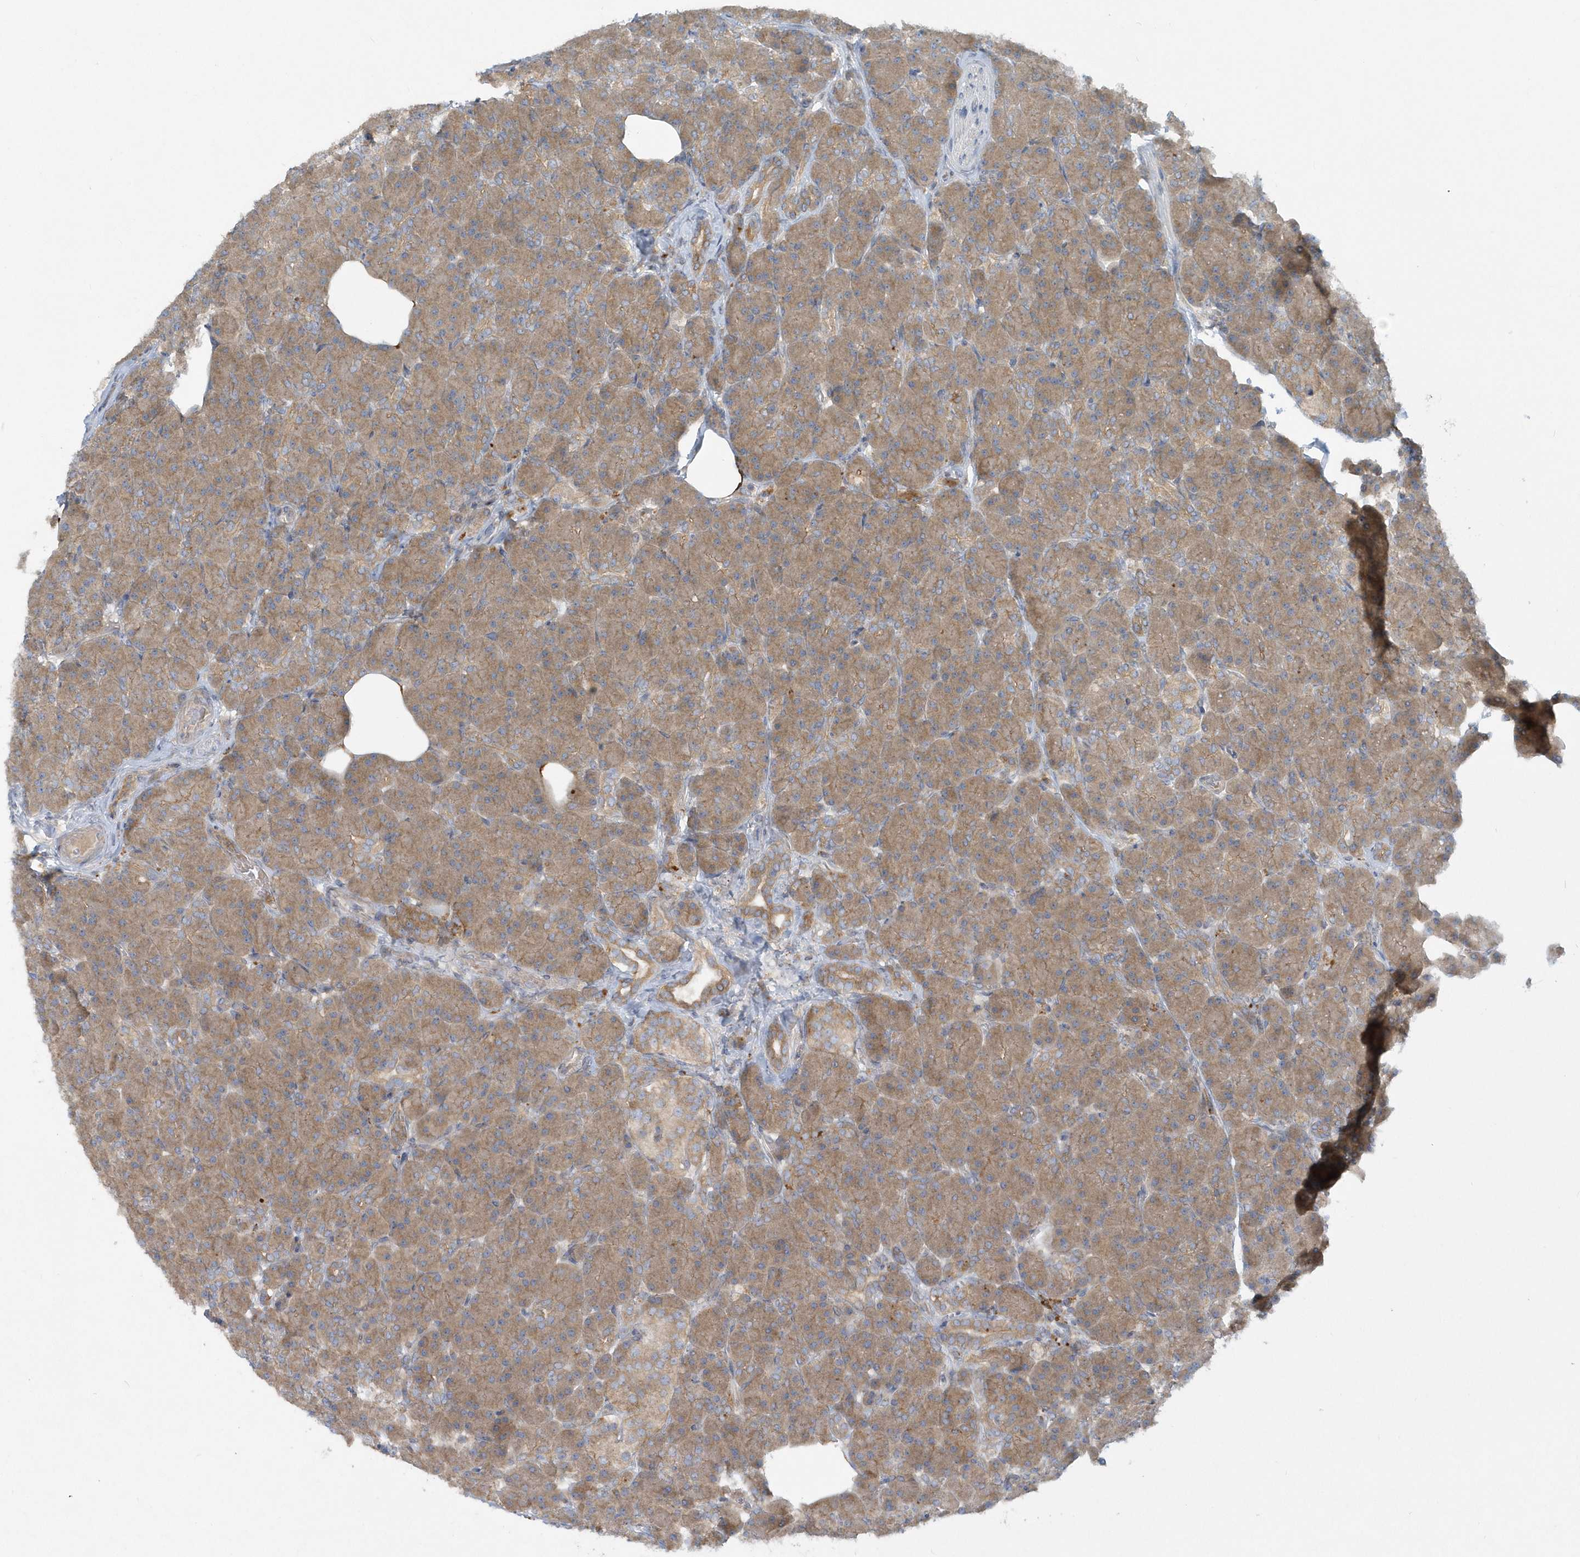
{"staining": {"intensity": "moderate", "quantity": ">75%", "location": "cytoplasmic/membranous"}, "tissue": "pancreas", "cell_type": "Exocrine glandular cells", "image_type": "normal", "snomed": [{"axis": "morphology", "description": "Normal tissue, NOS"}, {"axis": "topography", "description": "Pancreas"}], "caption": "Immunohistochemistry (IHC) image of unremarkable pancreas: pancreas stained using IHC demonstrates medium levels of moderate protein expression localized specifically in the cytoplasmic/membranous of exocrine glandular cells, appearing as a cytoplasmic/membranous brown color.", "gene": "CNOT10", "patient": {"sex": "female", "age": 43}}